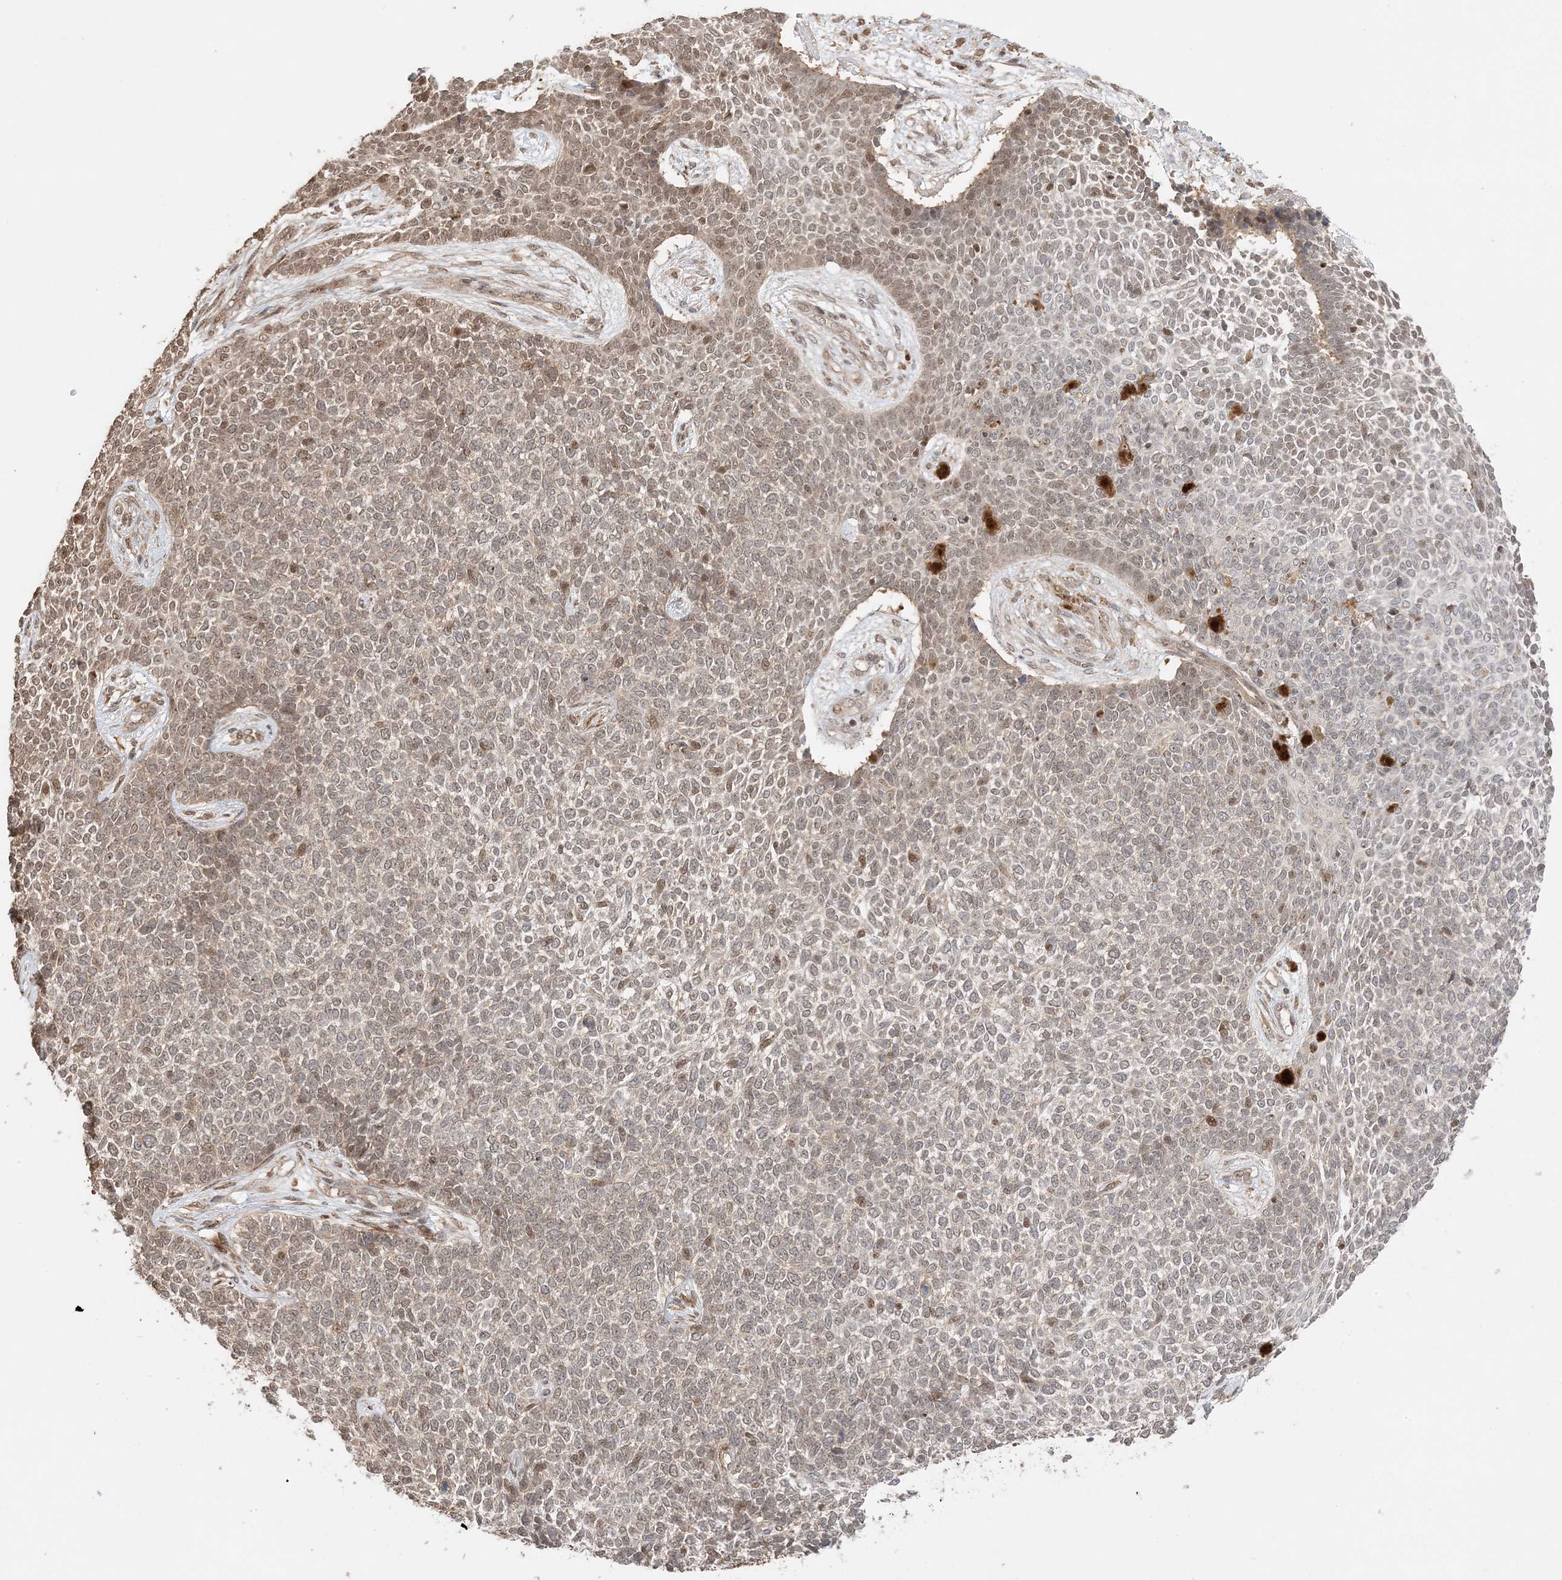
{"staining": {"intensity": "weak", "quantity": "25%-75%", "location": "nuclear"}, "tissue": "skin cancer", "cell_type": "Tumor cells", "image_type": "cancer", "snomed": [{"axis": "morphology", "description": "Basal cell carcinoma"}, {"axis": "topography", "description": "Skin"}], "caption": "Skin basal cell carcinoma stained for a protein (brown) demonstrates weak nuclear positive expression in about 25%-75% of tumor cells.", "gene": "ZBTB41", "patient": {"sex": "female", "age": 84}}